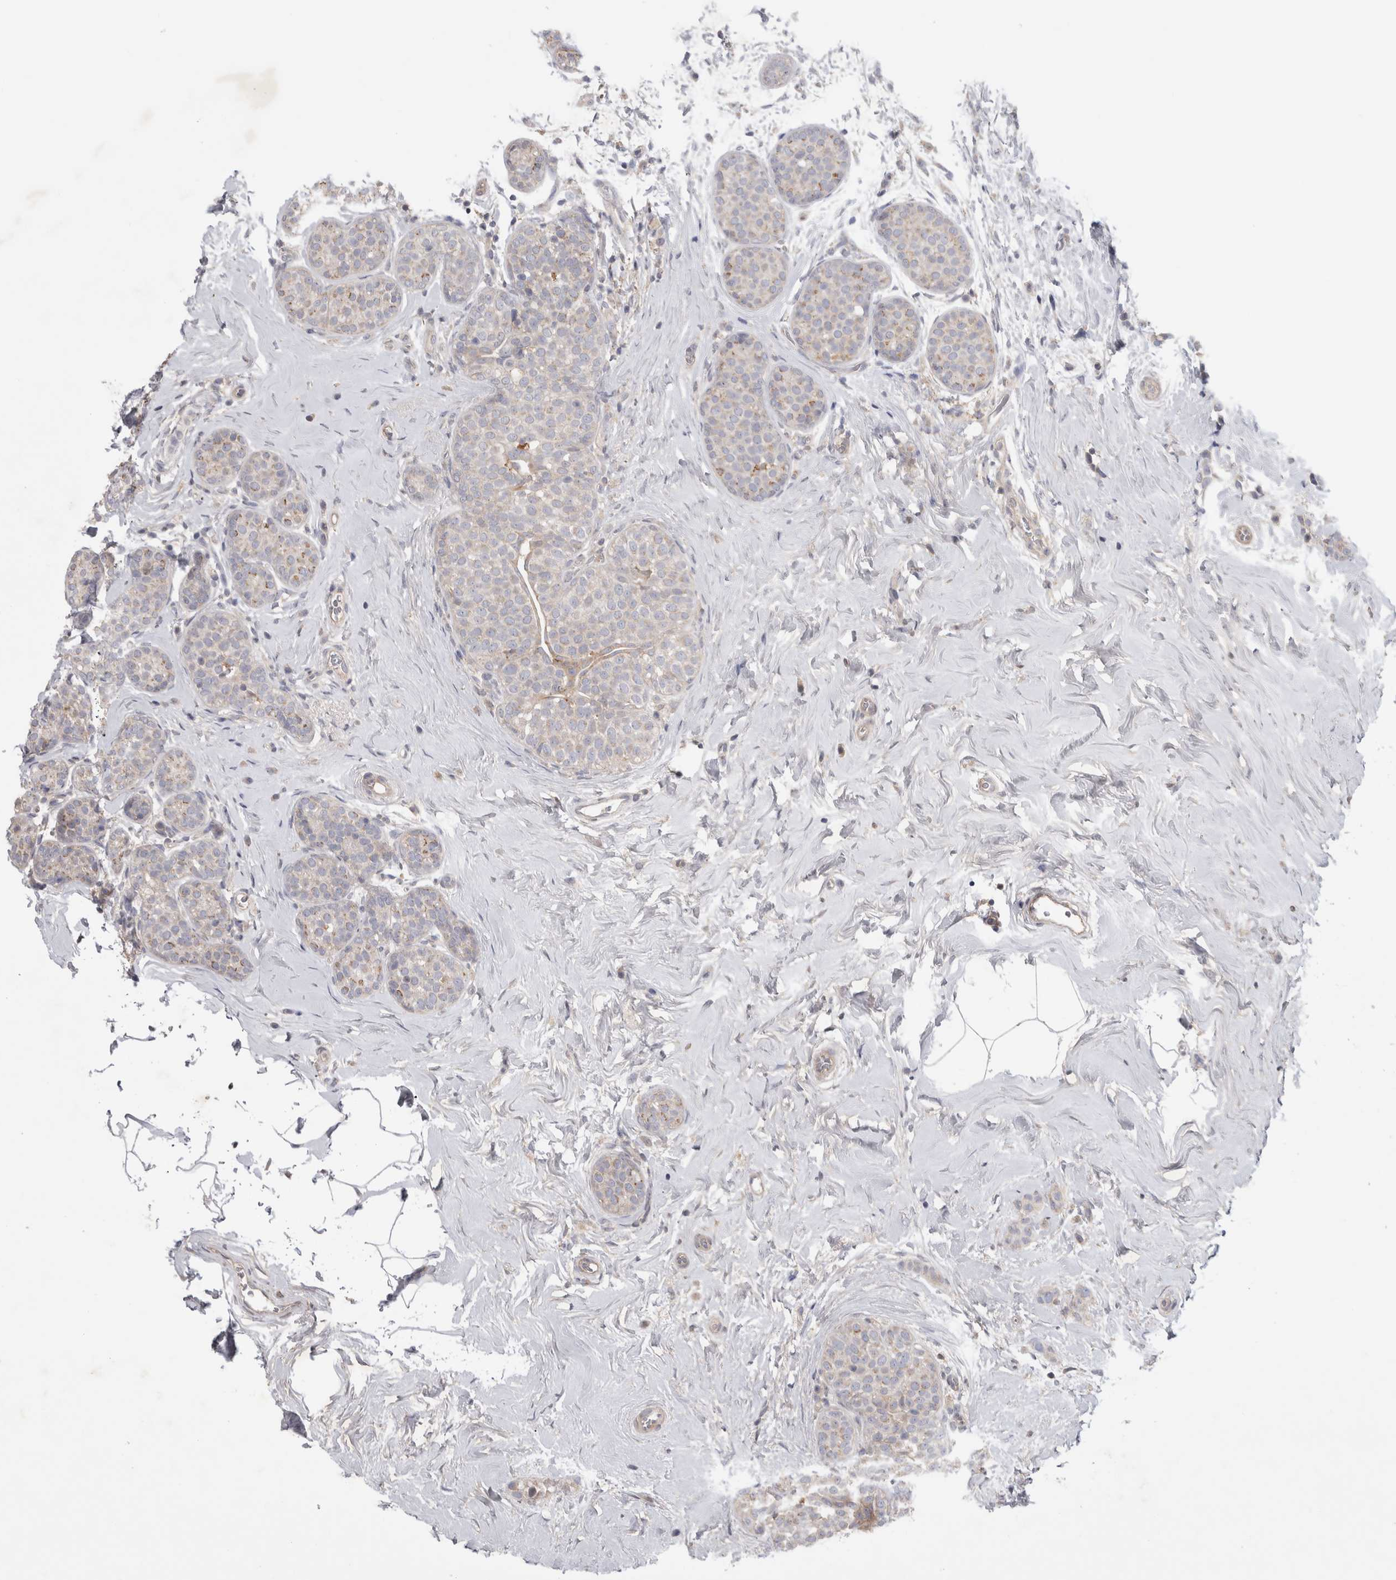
{"staining": {"intensity": "weak", "quantity": "<25%", "location": "cytoplasmic/membranous"}, "tissue": "breast cancer", "cell_type": "Tumor cells", "image_type": "cancer", "snomed": [{"axis": "morphology", "description": "Lobular carcinoma, in situ"}, {"axis": "morphology", "description": "Lobular carcinoma"}, {"axis": "topography", "description": "Breast"}], "caption": "Immunohistochemistry histopathology image of neoplastic tissue: human breast cancer stained with DAB reveals no significant protein staining in tumor cells.", "gene": "SRD5A3", "patient": {"sex": "female", "age": 41}}